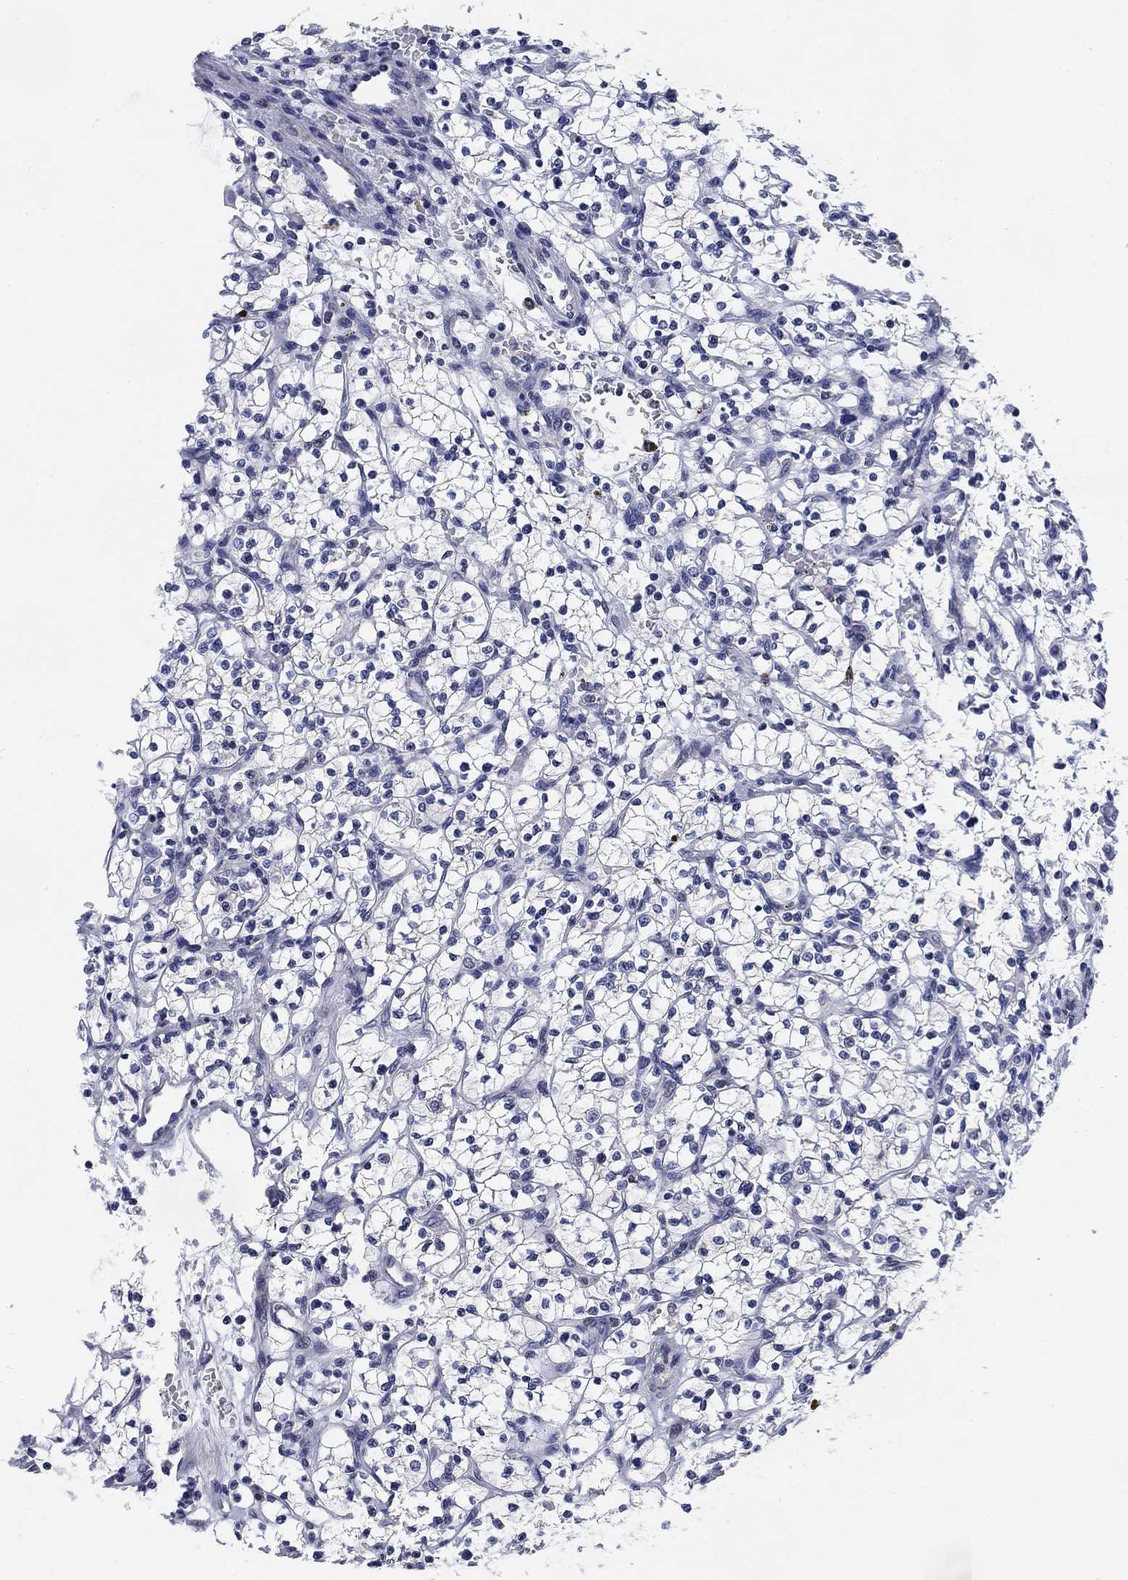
{"staining": {"intensity": "negative", "quantity": "none", "location": "none"}, "tissue": "renal cancer", "cell_type": "Tumor cells", "image_type": "cancer", "snomed": [{"axis": "morphology", "description": "Adenocarcinoma, NOS"}, {"axis": "topography", "description": "Kidney"}], "caption": "There is no significant expression in tumor cells of renal cancer (adenocarcinoma).", "gene": "DAZL", "patient": {"sex": "female", "age": 64}}